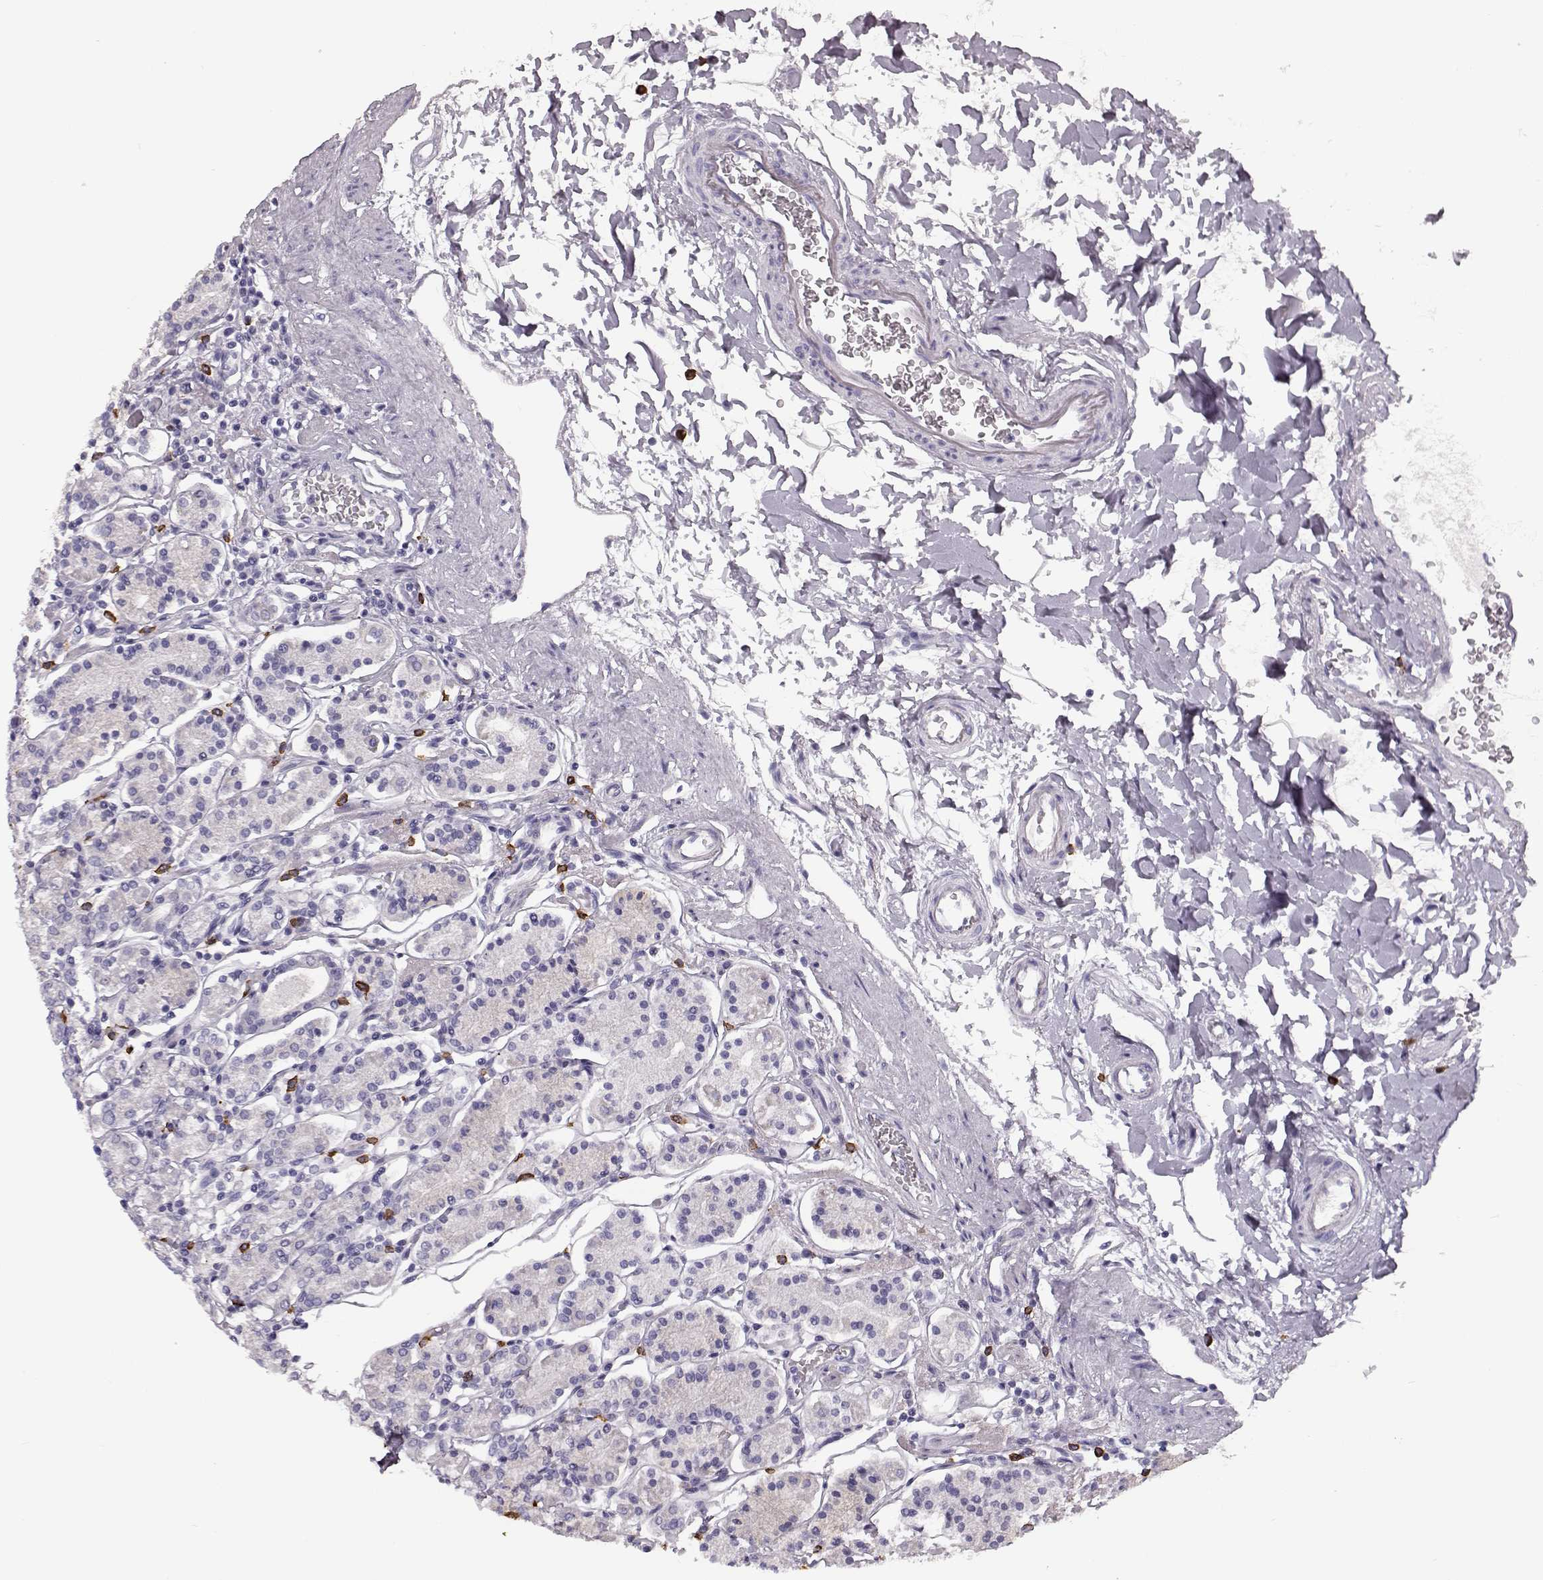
{"staining": {"intensity": "negative", "quantity": "none", "location": "none"}, "tissue": "stomach", "cell_type": "Glandular cells", "image_type": "normal", "snomed": [{"axis": "morphology", "description": "Normal tissue, NOS"}, {"axis": "topography", "description": "Stomach, upper"}, {"axis": "topography", "description": "Stomach"}], "caption": "Immunohistochemistry micrograph of unremarkable stomach stained for a protein (brown), which demonstrates no positivity in glandular cells. (DAB (3,3'-diaminobenzidine) immunohistochemistry (IHC) visualized using brightfield microscopy, high magnification).", "gene": "NPTXR", "patient": {"sex": "male", "age": 62}}